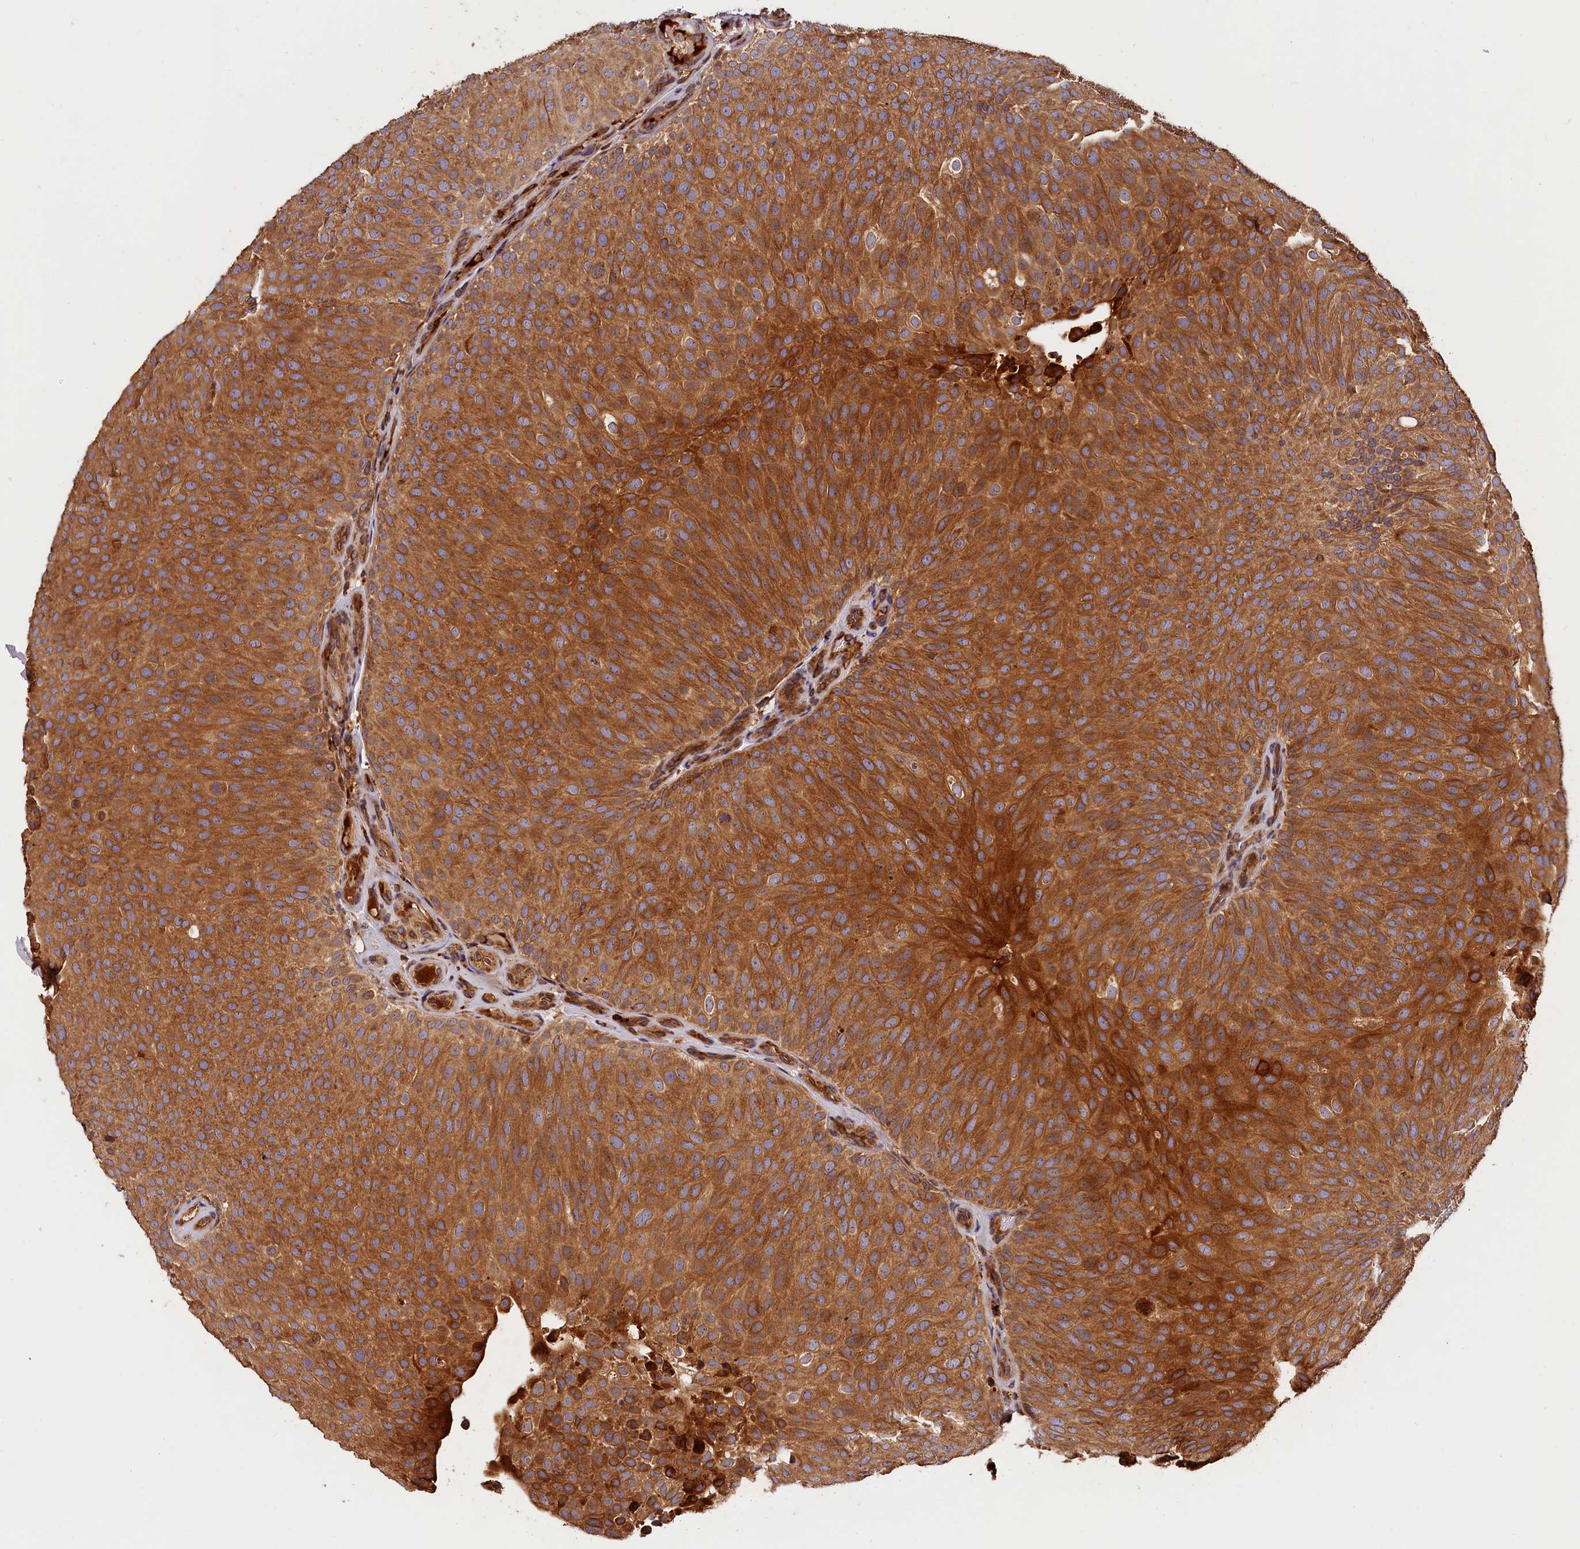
{"staining": {"intensity": "strong", "quantity": ">75%", "location": "cytoplasmic/membranous"}, "tissue": "urothelial cancer", "cell_type": "Tumor cells", "image_type": "cancer", "snomed": [{"axis": "morphology", "description": "Urothelial carcinoma, Low grade"}, {"axis": "topography", "description": "Urinary bladder"}], "caption": "Protein expression analysis of human urothelial cancer reveals strong cytoplasmic/membranous staining in approximately >75% of tumor cells. The staining was performed using DAB (3,3'-diaminobenzidine) to visualize the protein expression in brown, while the nuclei were stained in blue with hematoxylin (Magnification: 20x).", "gene": "HMOX2", "patient": {"sex": "male", "age": 78}}